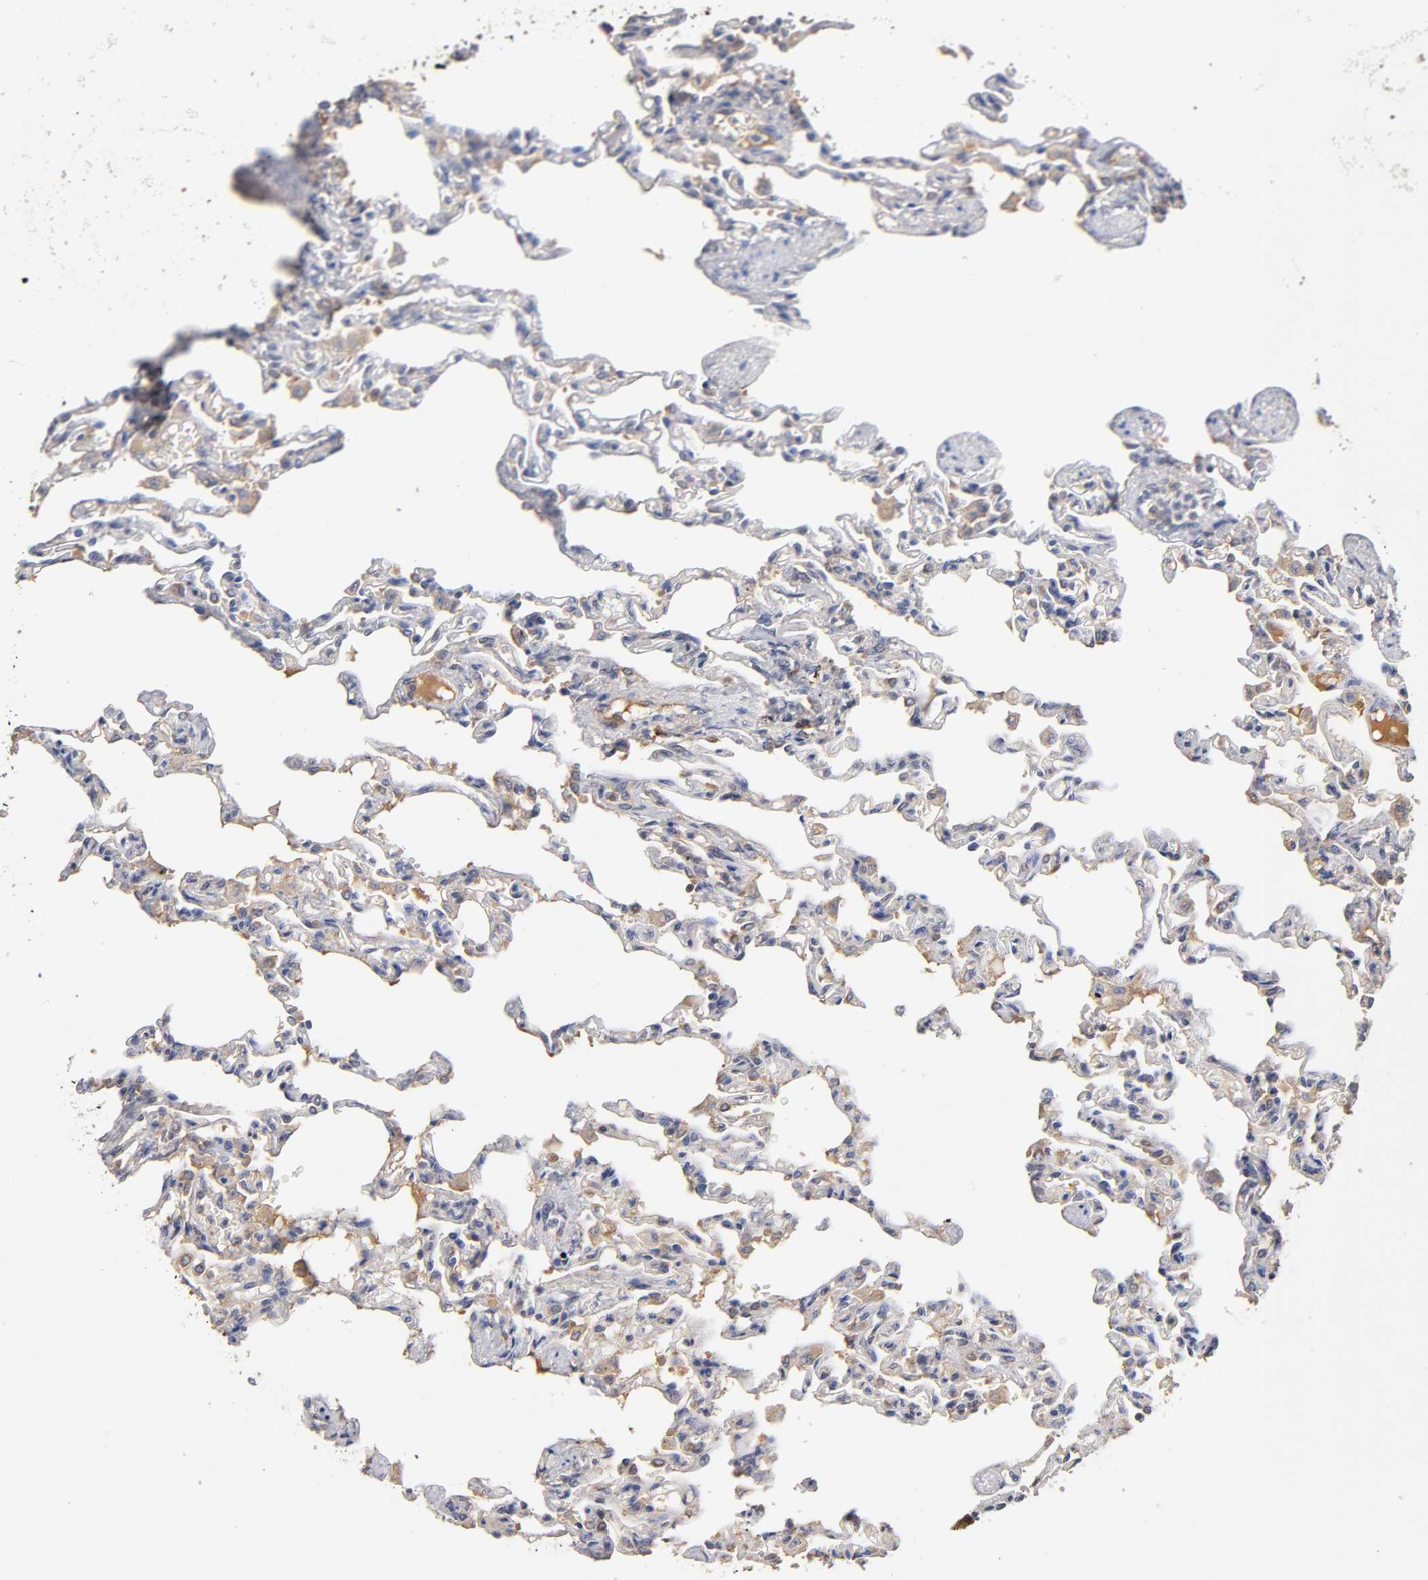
{"staining": {"intensity": "moderate", "quantity": "25%-75%", "location": "cytoplasmic/membranous"}, "tissue": "lung", "cell_type": "Alveolar cells", "image_type": "normal", "snomed": [{"axis": "morphology", "description": "Normal tissue, NOS"}, {"axis": "topography", "description": "Lung"}], "caption": "A brown stain labels moderate cytoplasmic/membranous expression of a protein in alveolar cells of benign human lung. The staining is performed using DAB (3,3'-diaminobenzidine) brown chromogen to label protein expression. The nuclei are counter-stained blue using hematoxylin.", "gene": "RPS29", "patient": {"sex": "male", "age": 21}}